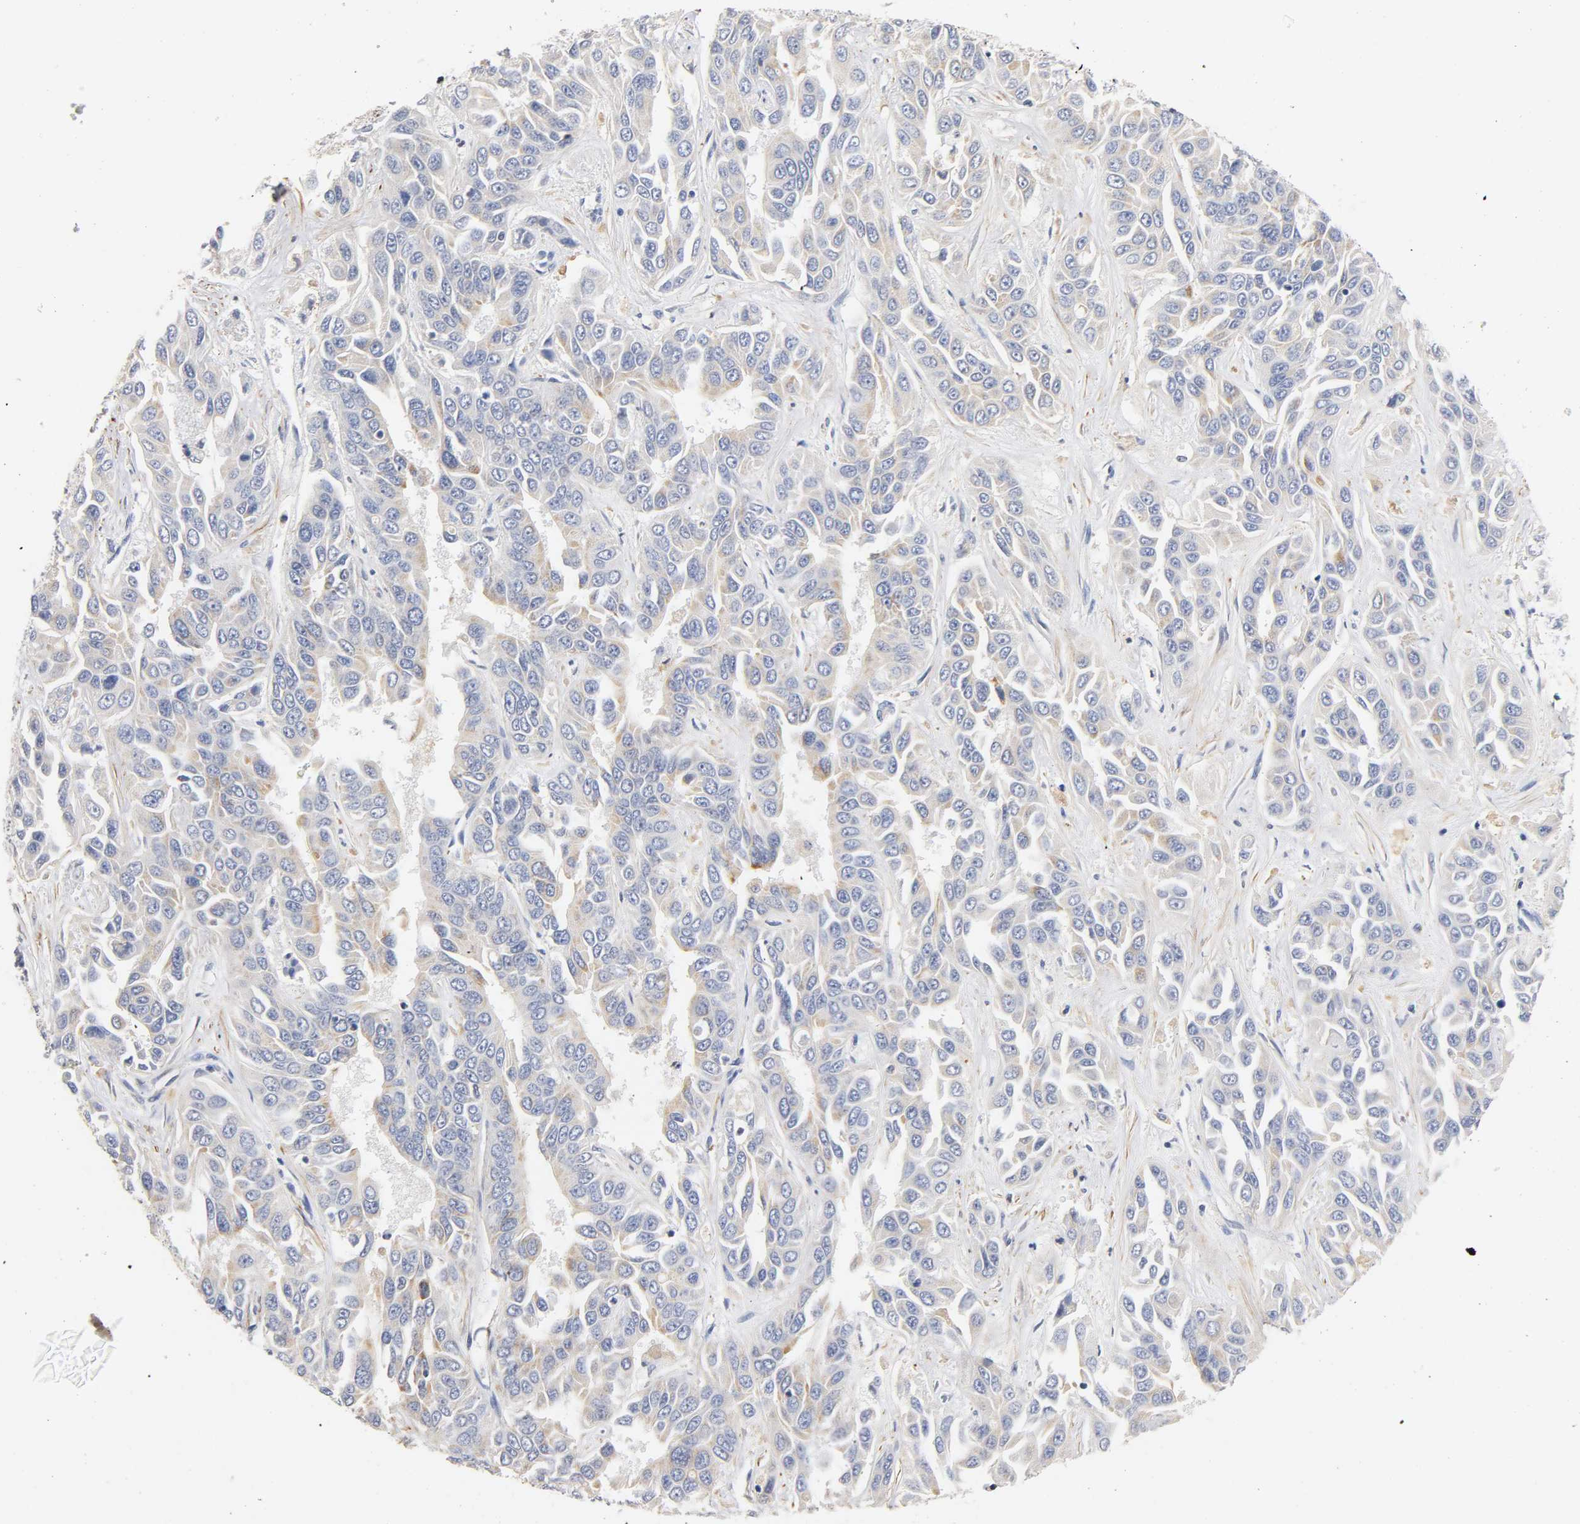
{"staining": {"intensity": "weak", "quantity": "<25%", "location": "cytoplasmic/membranous"}, "tissue": "liver cancer", "cell_type": "Tumor cells", "image_type": "cancer", "snomed": [{"axis": "morphology", "description": "Cholangiocarcinoma"}, {"axis": "topography", "description": "Liver"}], "caption": "Immunohistochemistry (IHC) histopathology image of neoplastic tissue: liver cholangiocarcinoma stained with DAB (3,3'-diaminobenzidine) shows no significant protein expression in tumor cells. The staining is performed using DAB (3,3'-diaminobenzidine) brown chromogen with nuclei counter-stained in using hematoxylin.", "gene": "SEMA5A", "patient": {"sex": "female", "age": 52}}